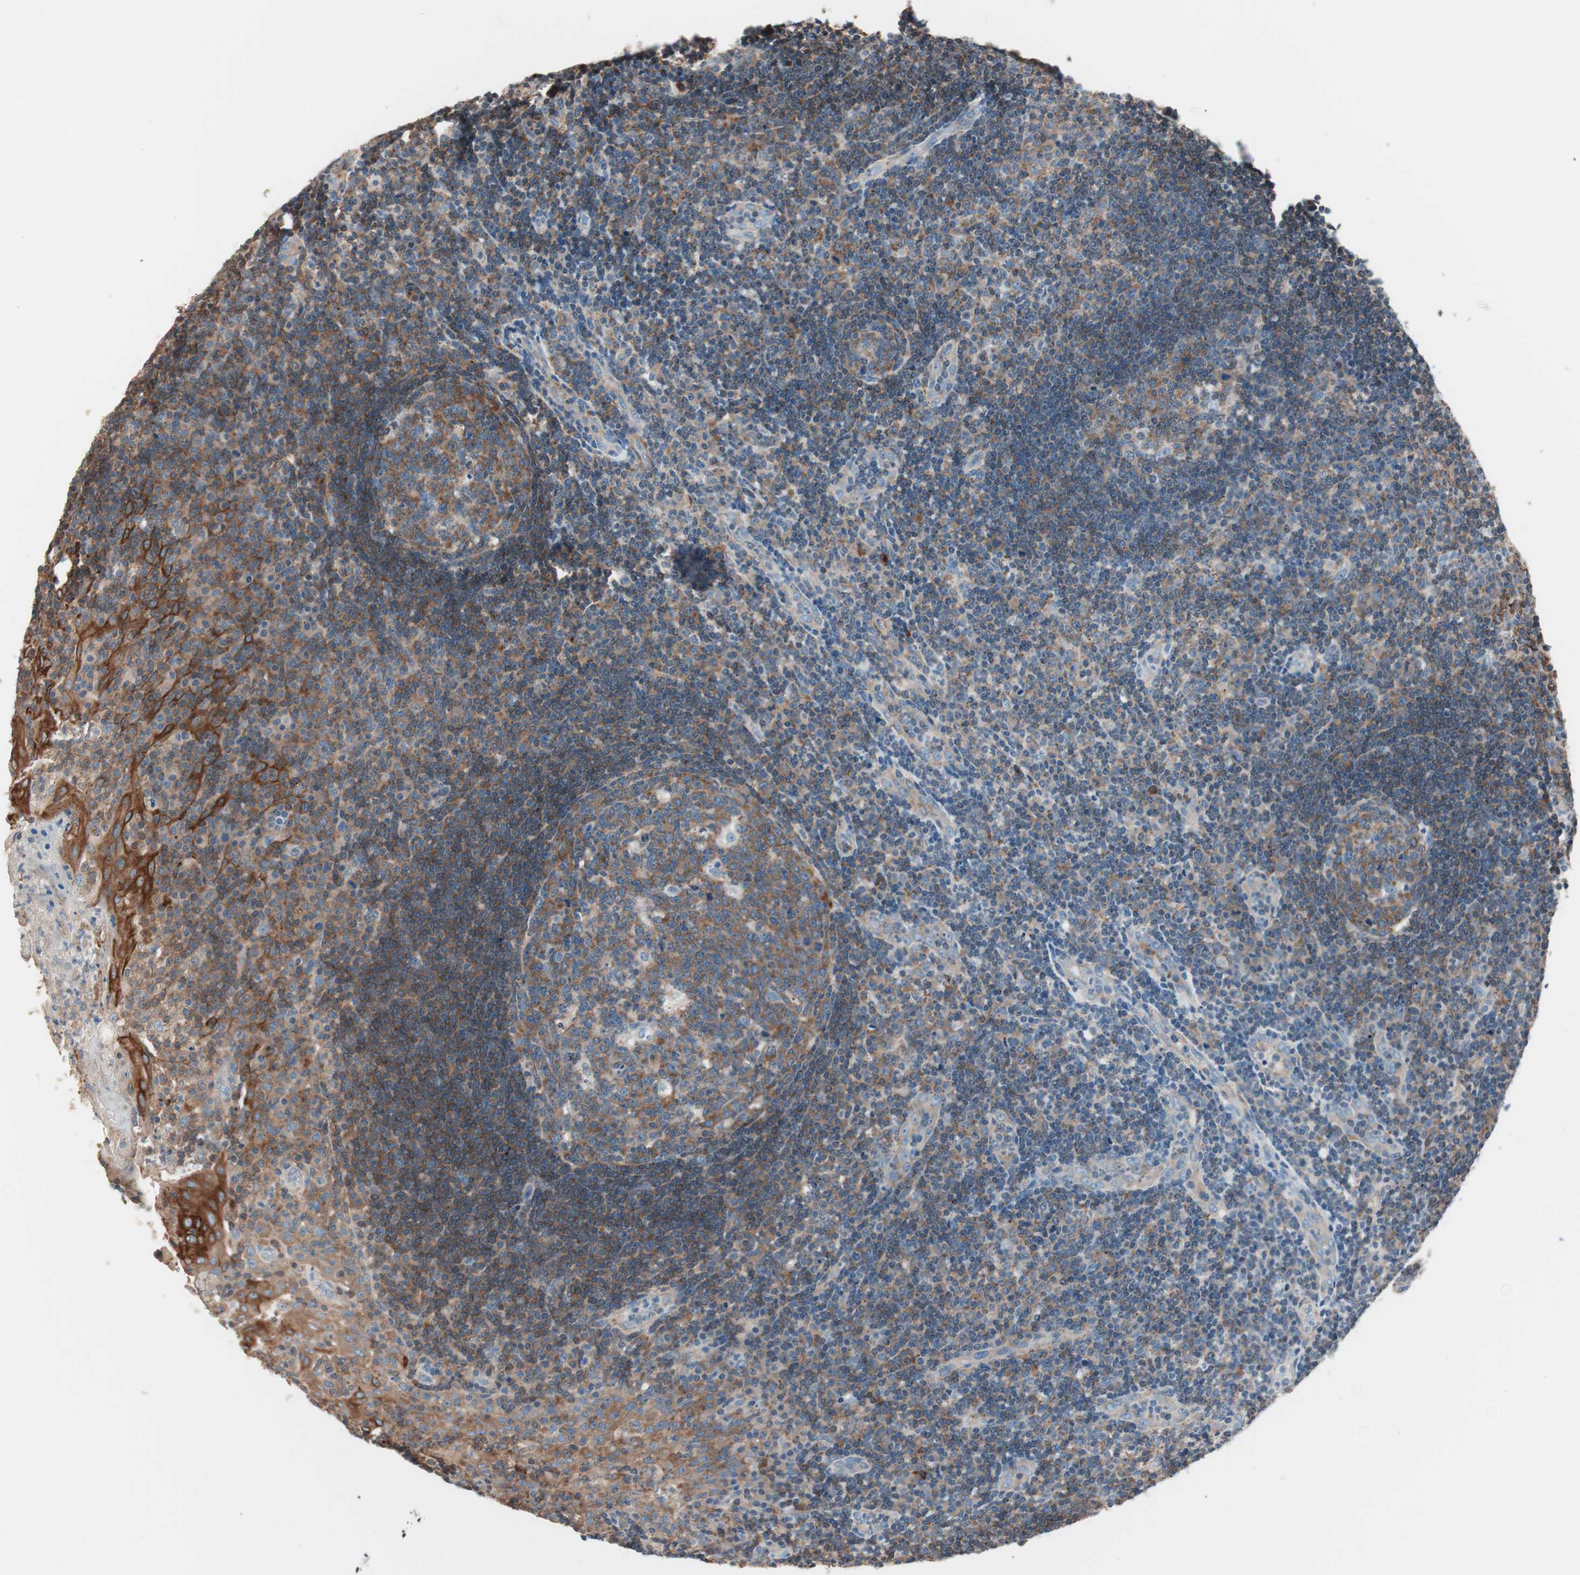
{"staining": {"intensity": "moderate", "quantity": "25%-75%", "location": "cytoplasmic/membranous"}, "tissue": "tonsil", "cell_type": "Germinal center cells", "image_type": "normal", "snomed": [{"axis": "morphology", "description": "Normal tissue, NOS"}, {"axis": "topography", "description": "Tonsil"}], "caption": "Immunohistochemistry histopathology image of normal human tonsil stained for a protein (brown), which demonstrates medium levels of moderate cytoplasmic/membranous staining in approximately 25%-75% of germinal center cells.", "gene": "RAD54B", "patient": {"sex": "female", "age": 40}}